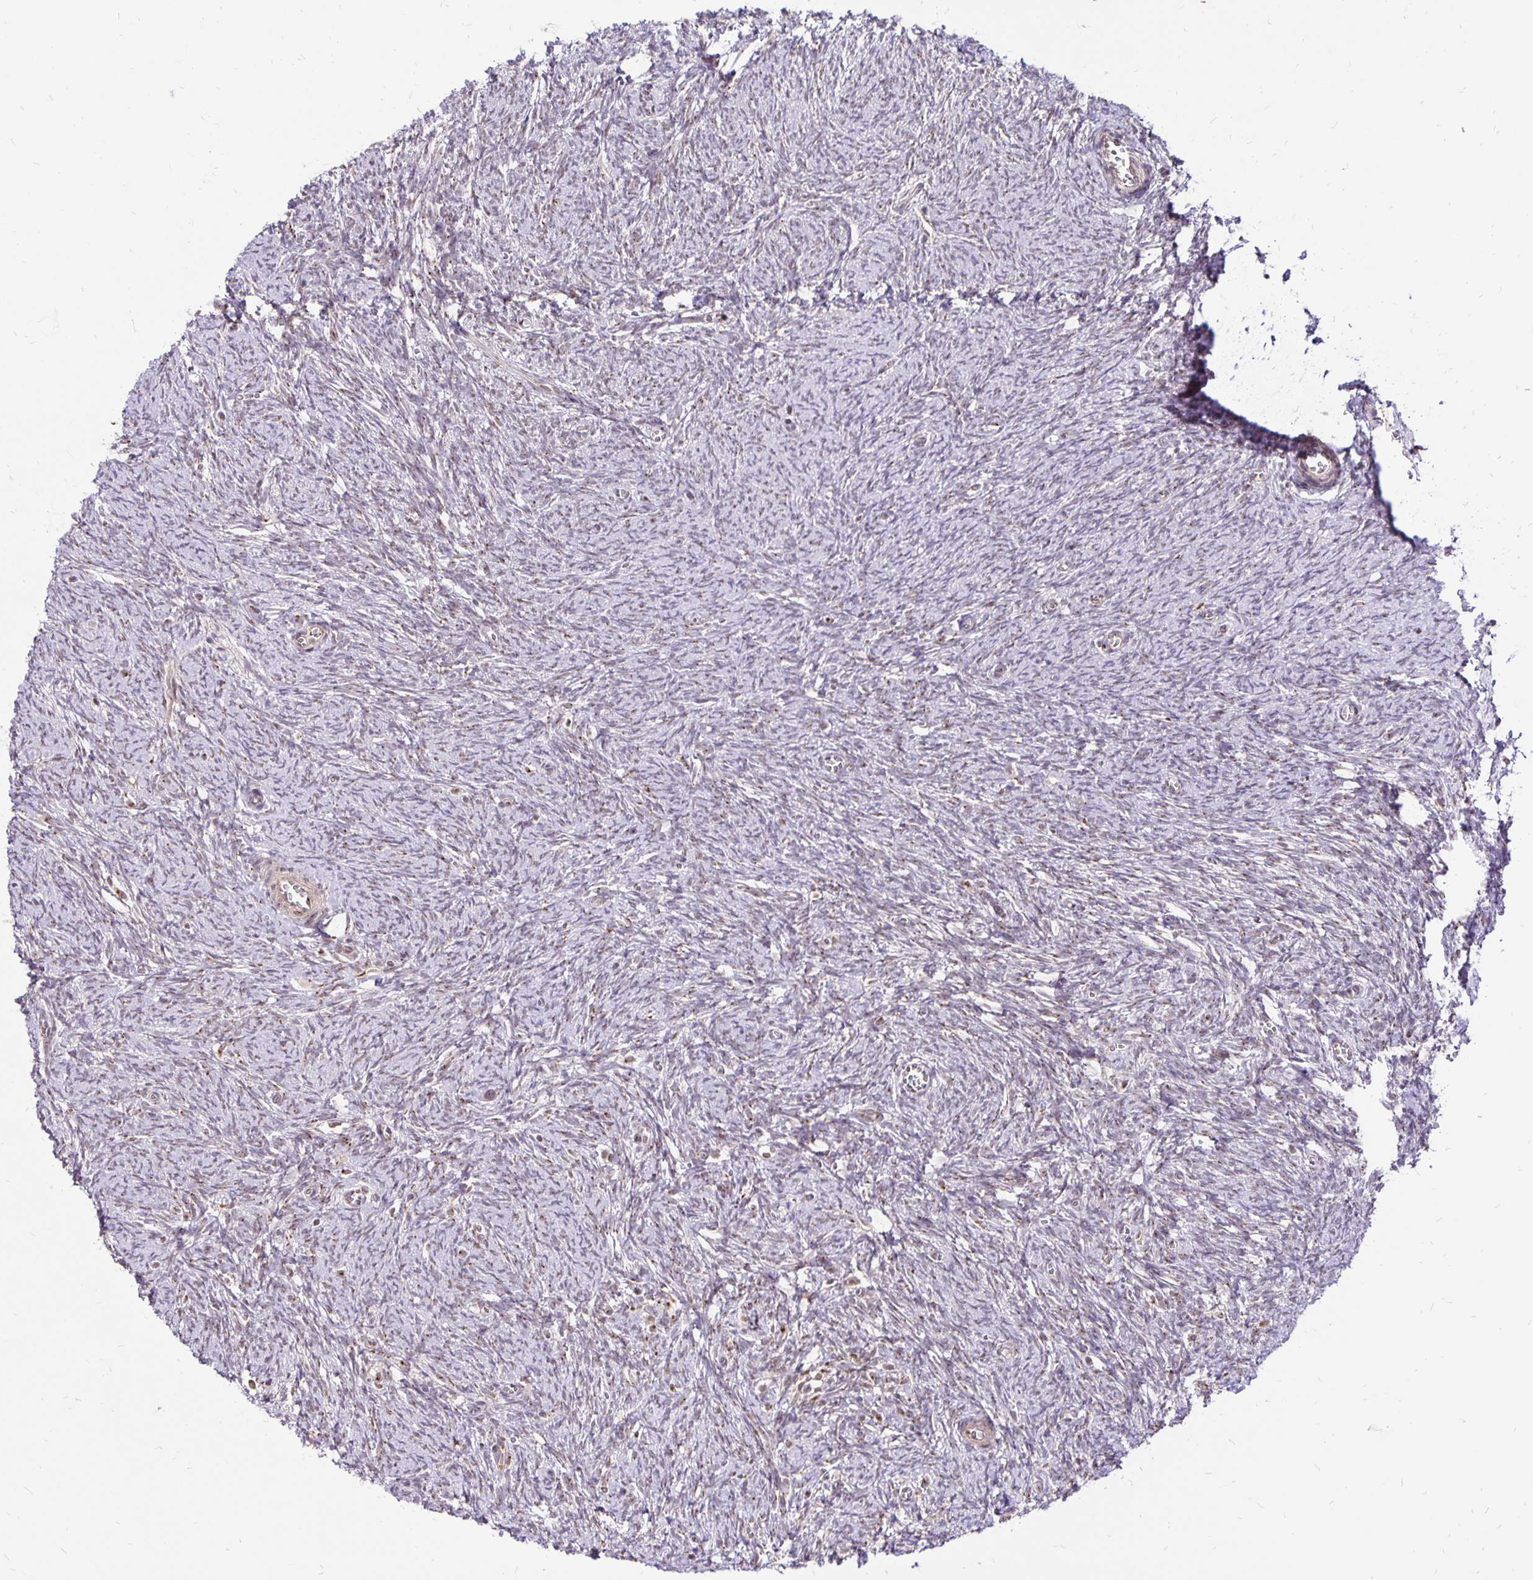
{"staining": {"intensity": "weak", "quantity": "<25%", "location": "cytoplasmic/membranous"}, "tissue": "ovary", "cell_type": "Ovarian stroma cells", "image_type": "normal", "snomed": [{"axis": "morphology", "description": "Normal tissue, NOS"}, {"axis": "topography", "description": "Ovary"}], "caption": "This histopathology image is of normal ovary stained with immunohistochemistry to label a protein in brown with the nuclei are counter-stained blue. There is no positivity in ovarian stroma cells.", "gene": "GOLGA5", "patient": {"sex": "female", "age": 41}}